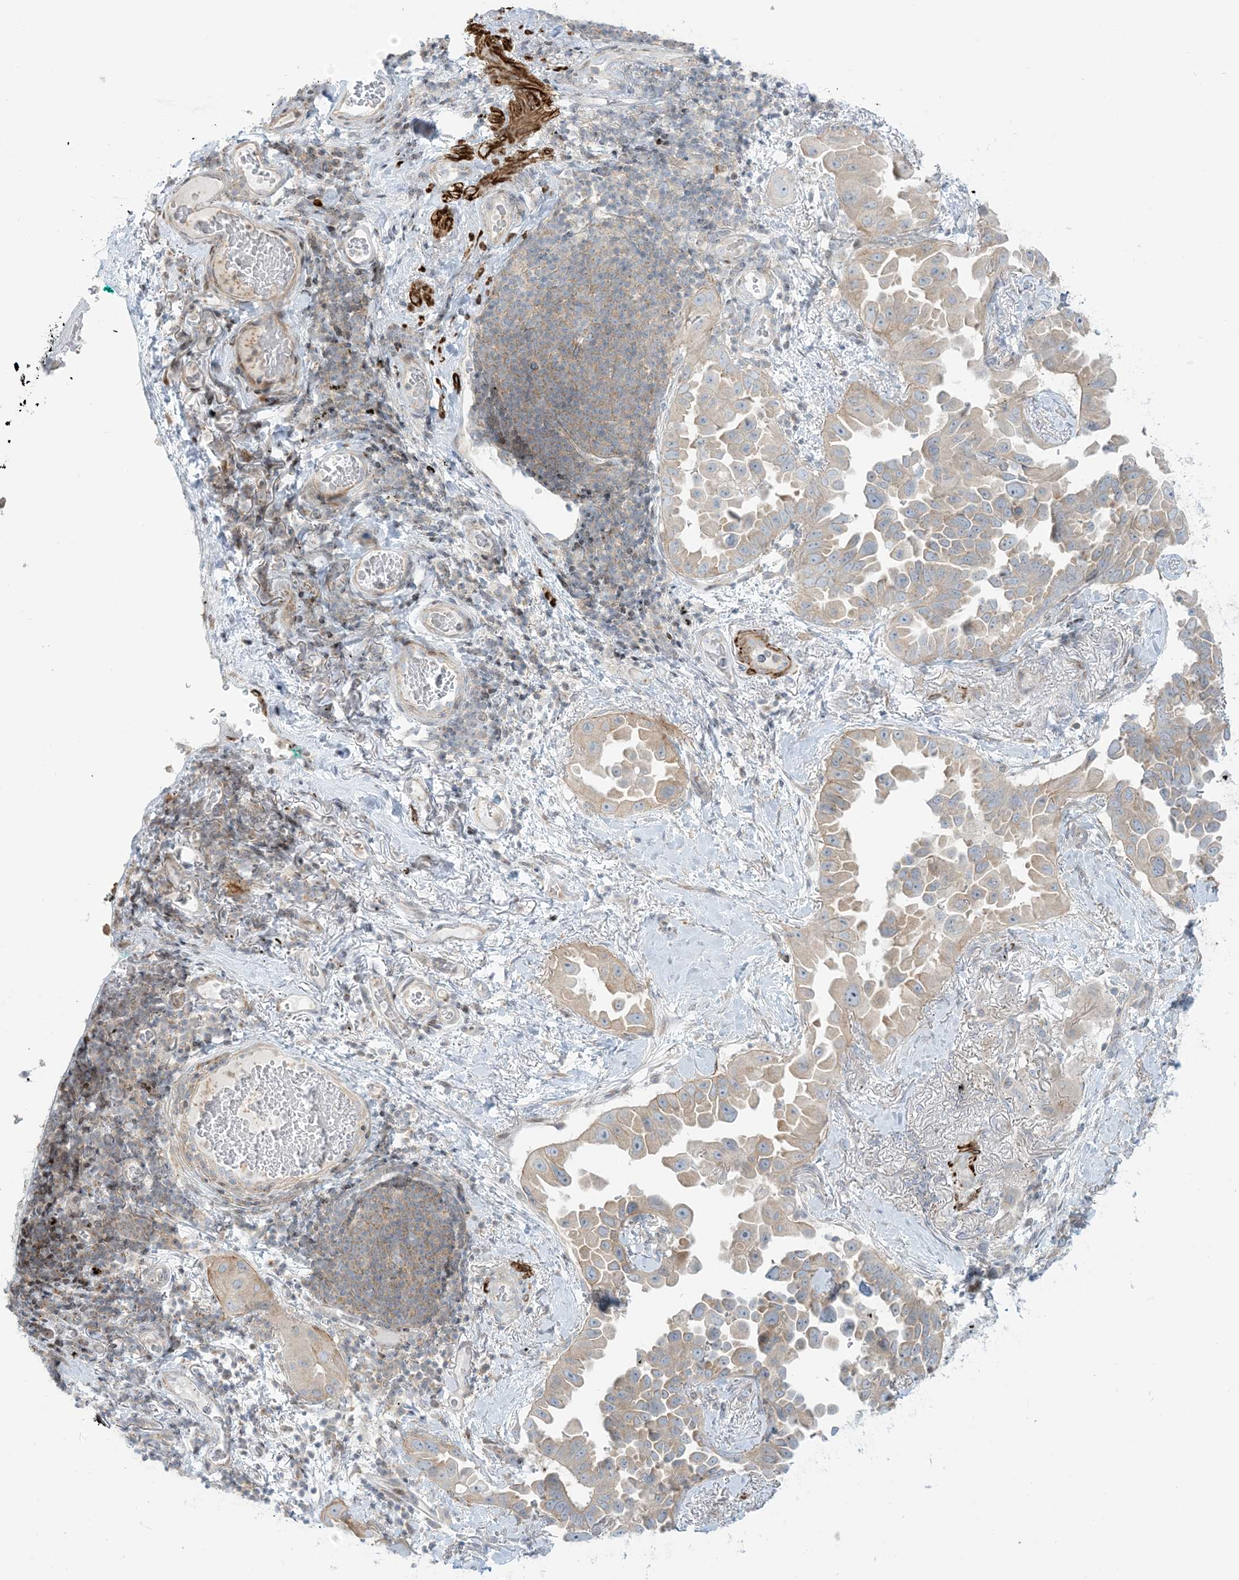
{"staining": {"intensity": "weak", "quantity": "<25%", "location": "cytoplasmic/membranous"}, "tissue": "lung cancer", "cell_type": "Tumor cells", "image_type": "cancer", "snomed": [{"axis": "morphology", "description": "Adenocarcinoma, NOS"}, {"axis": "topography", "description": "Lung"}], "caption": "This is a histopathology image of immunohistochemistry staining of lung cancer (adenocarcinoma), which shows no positivity in tumor cells.", "gene": "AFTPH", "patient": {"sex": "female", "age": 67}}